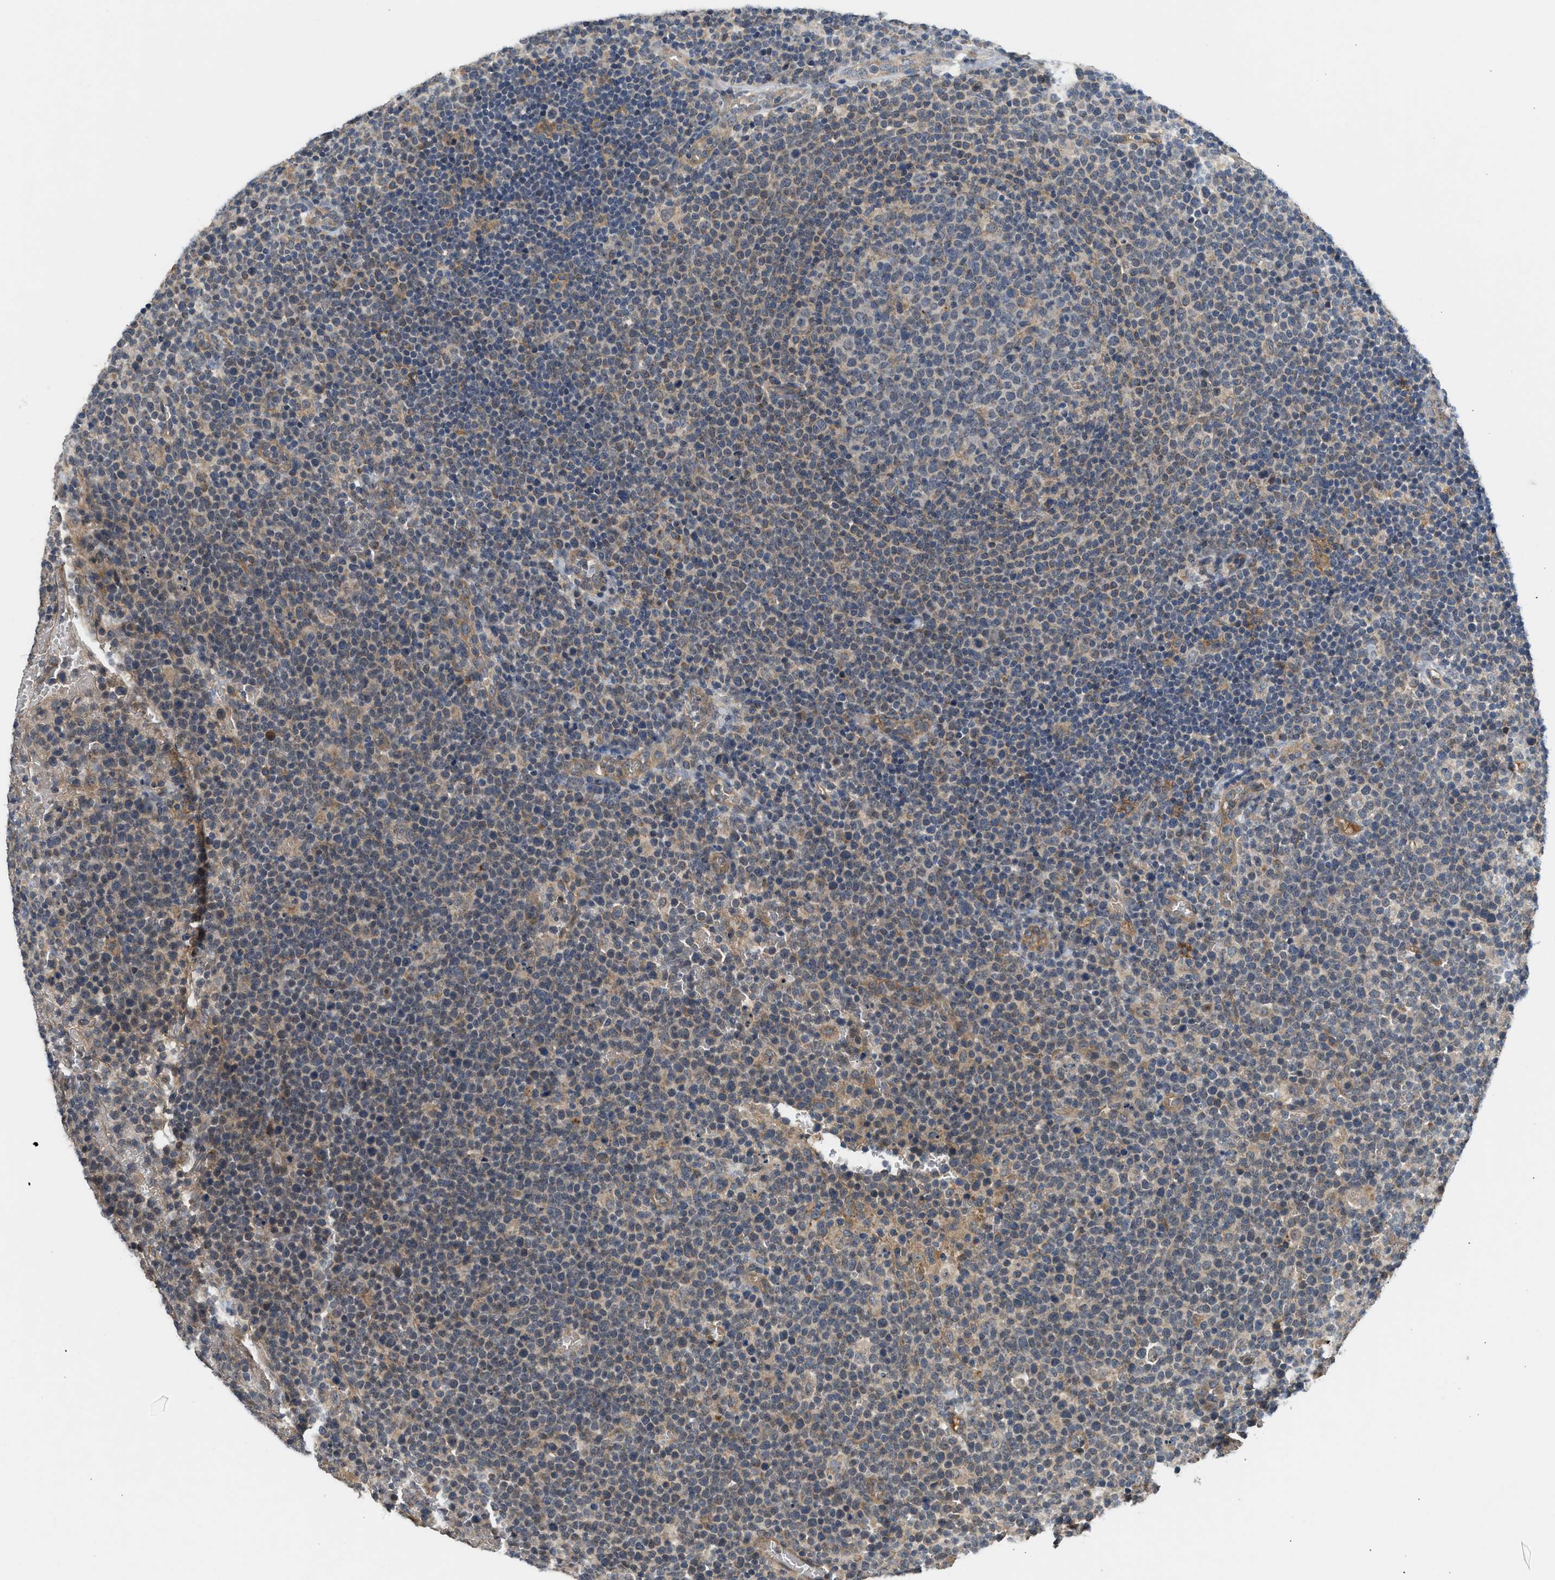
{"staining": {"intensity": "weak", "quantity": "25%-75%", "location": "cytoplasmic/membranous"}, "tissue": "lymphoma", "cell_type": "Tumor cells", "image_type": "cancer", "snomed": [{"axis": "morphology", "description": "Malignant lymphoma, non-Hodgkin's type, High grade"}, {"axis": "topography", "description": "Lymph node"}], "caption": "The micrograph exhibits staining of malignant lymphoma, non-Hodgkin's type (high-grade), revealing weak cytoplasmic/membranous protein positivity (brown color) within tumor cells. (brown staining indicates protein expression, while blue staining denotes nuclei).", "gene": "ADCY8", "patient": {"sex": "male", "age": 61}}